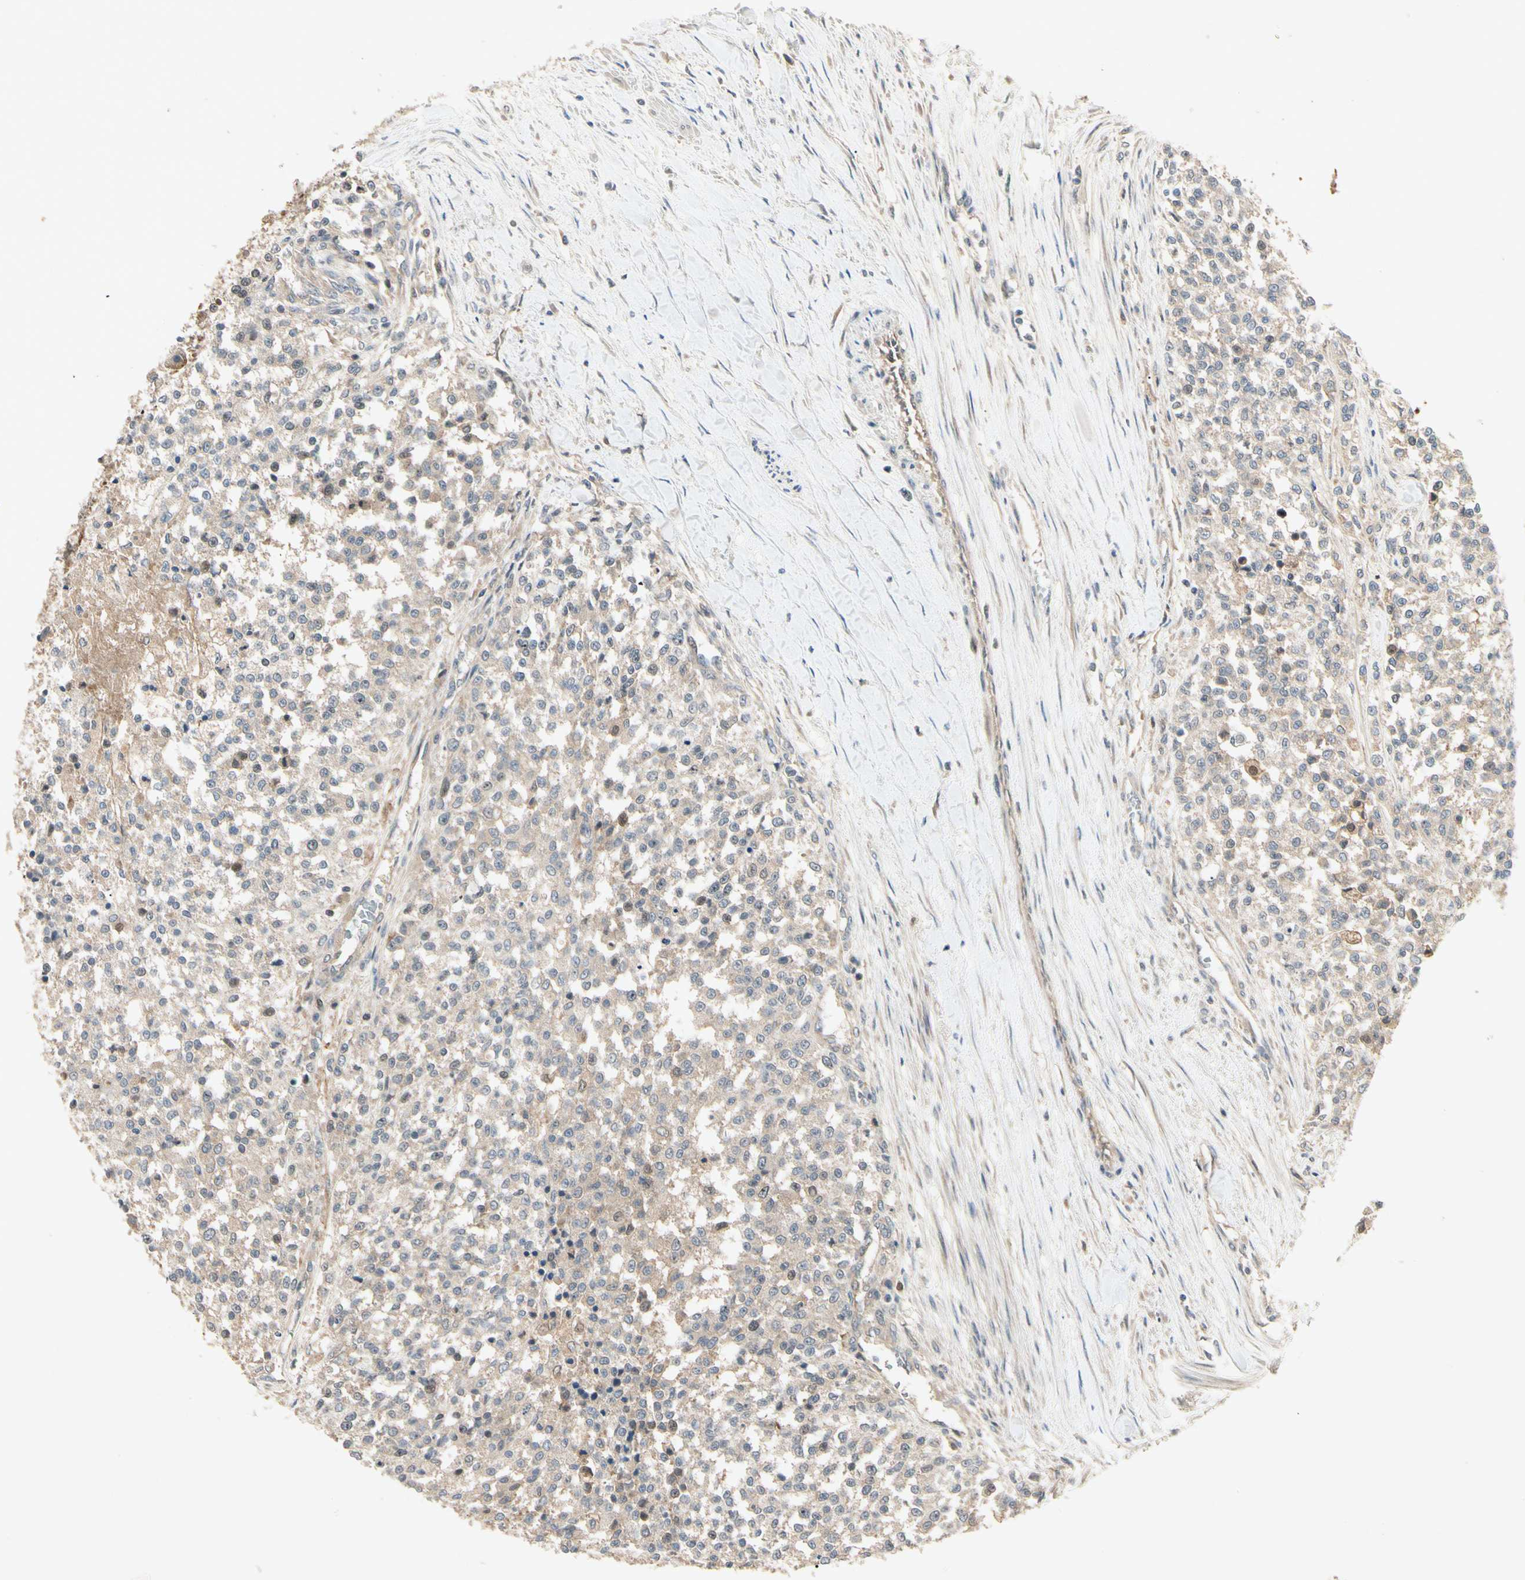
{"staining": {"intensity": "weak", "quantity": ">75%", "location": "cytoplasmic/membranous"}, "tissue": "testis cancer", "cell_type": "Tumor cells", "image_type": "cancer", "snomed": [{"axis": "morphology", "description": "Seminoma, NOS"}, {"axis": "topography", "description": "Testis"}], "caption": "Human testis cancer (seminoma) stained with a brown dye exhibits weak cytoplasmic/membranous positive staining in about >75% of tumor cells.", "gene": "RNF14", "patient": {"sex": "male", "age": 59}}